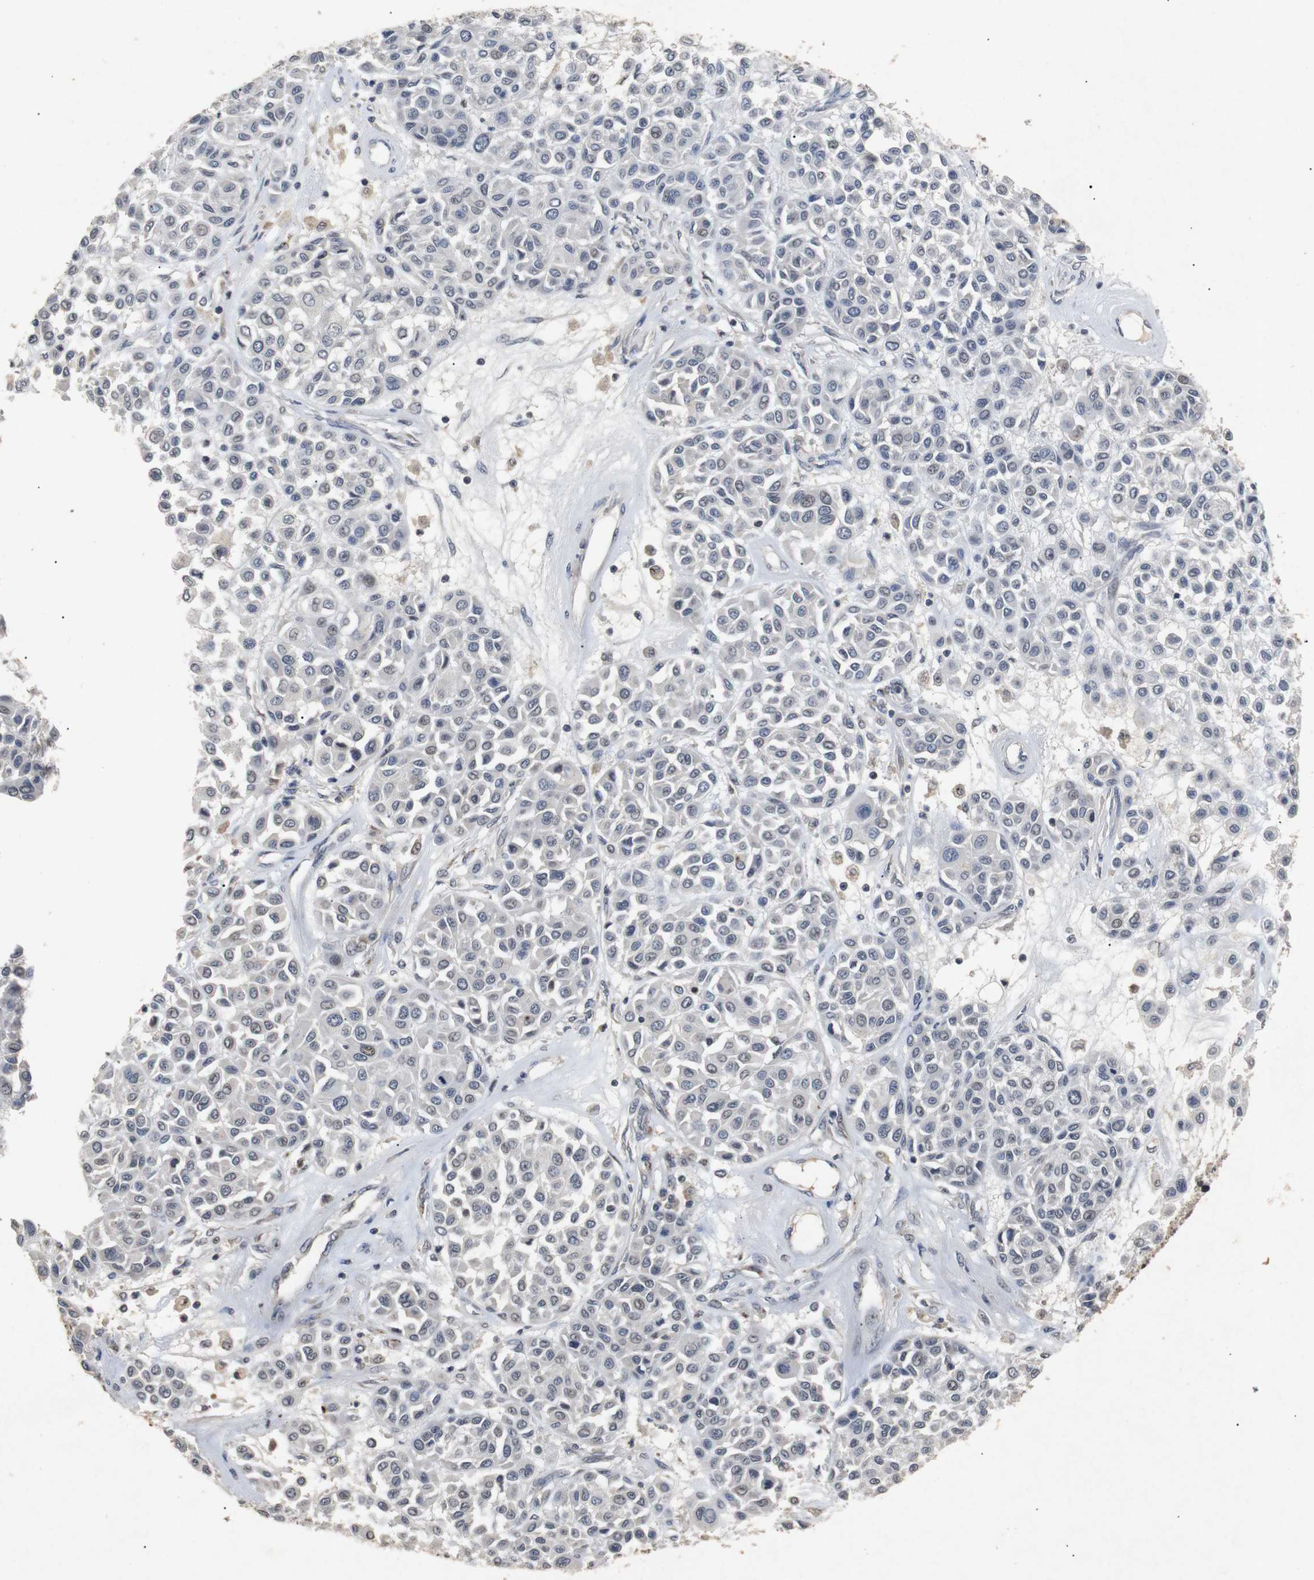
{"staining": {"intensity": "negative", "quantity": "none", "location": "none"}, "tissue": "melanoma", "cell_type": "Tumor cells", "image_type": "cancer", "snomed": [{"axis": "morphology", "description": "Malignant melanoma, Metastatic site"}, {"axis": "topography", "description": "Soft tissue"}], "caption": "Immunohistochemical staining of human malignant melanoma (metastatic site) displays no significant expression in tumor cells.", "gene": "PARN", "patient": {"sex": "male", "age": 41}}